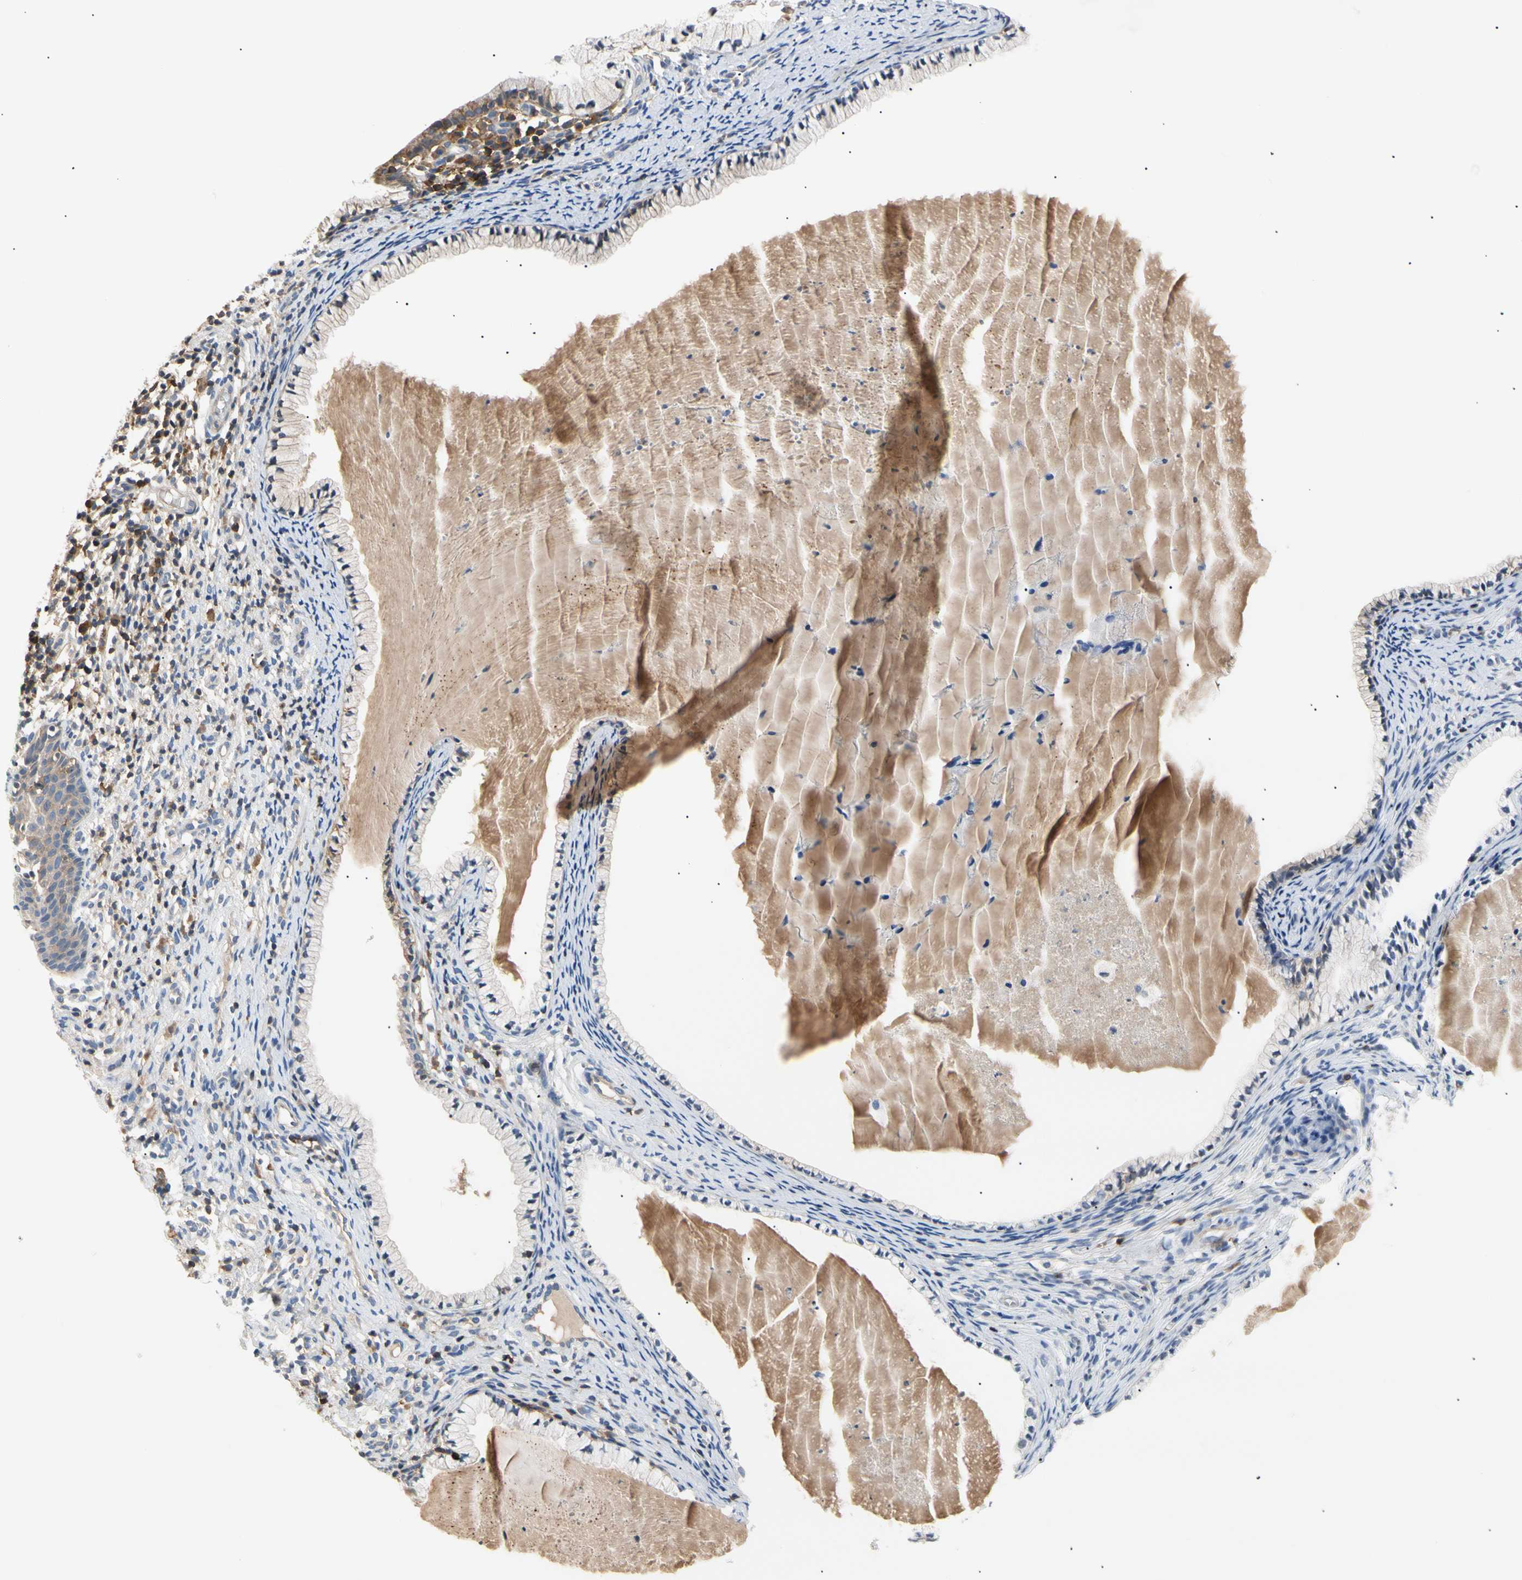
{"staining": {"intensity": "negative", "quantity": "none", "location": "none"}, "tissue": "cervix", "cell_type": "Glandular cells", "image_type": "normal", "snomed": [{"axis": "morphology", "description": "Normal tissue, NOS"}, {"axis": "topography", "description": "Cervix"}], "caption": "This is a histopathology image of IHC staining of unremarkable cervix, which shows no expression in glandular cells. Brightfield microscopy of IHC stained with DAB (3,3'-diaminobenzidine) (brown) and hematoxylin (blue), captured at high magnification.", "gene": "TNFRSF18", "patient": {"sex": "female", "age": 70}}